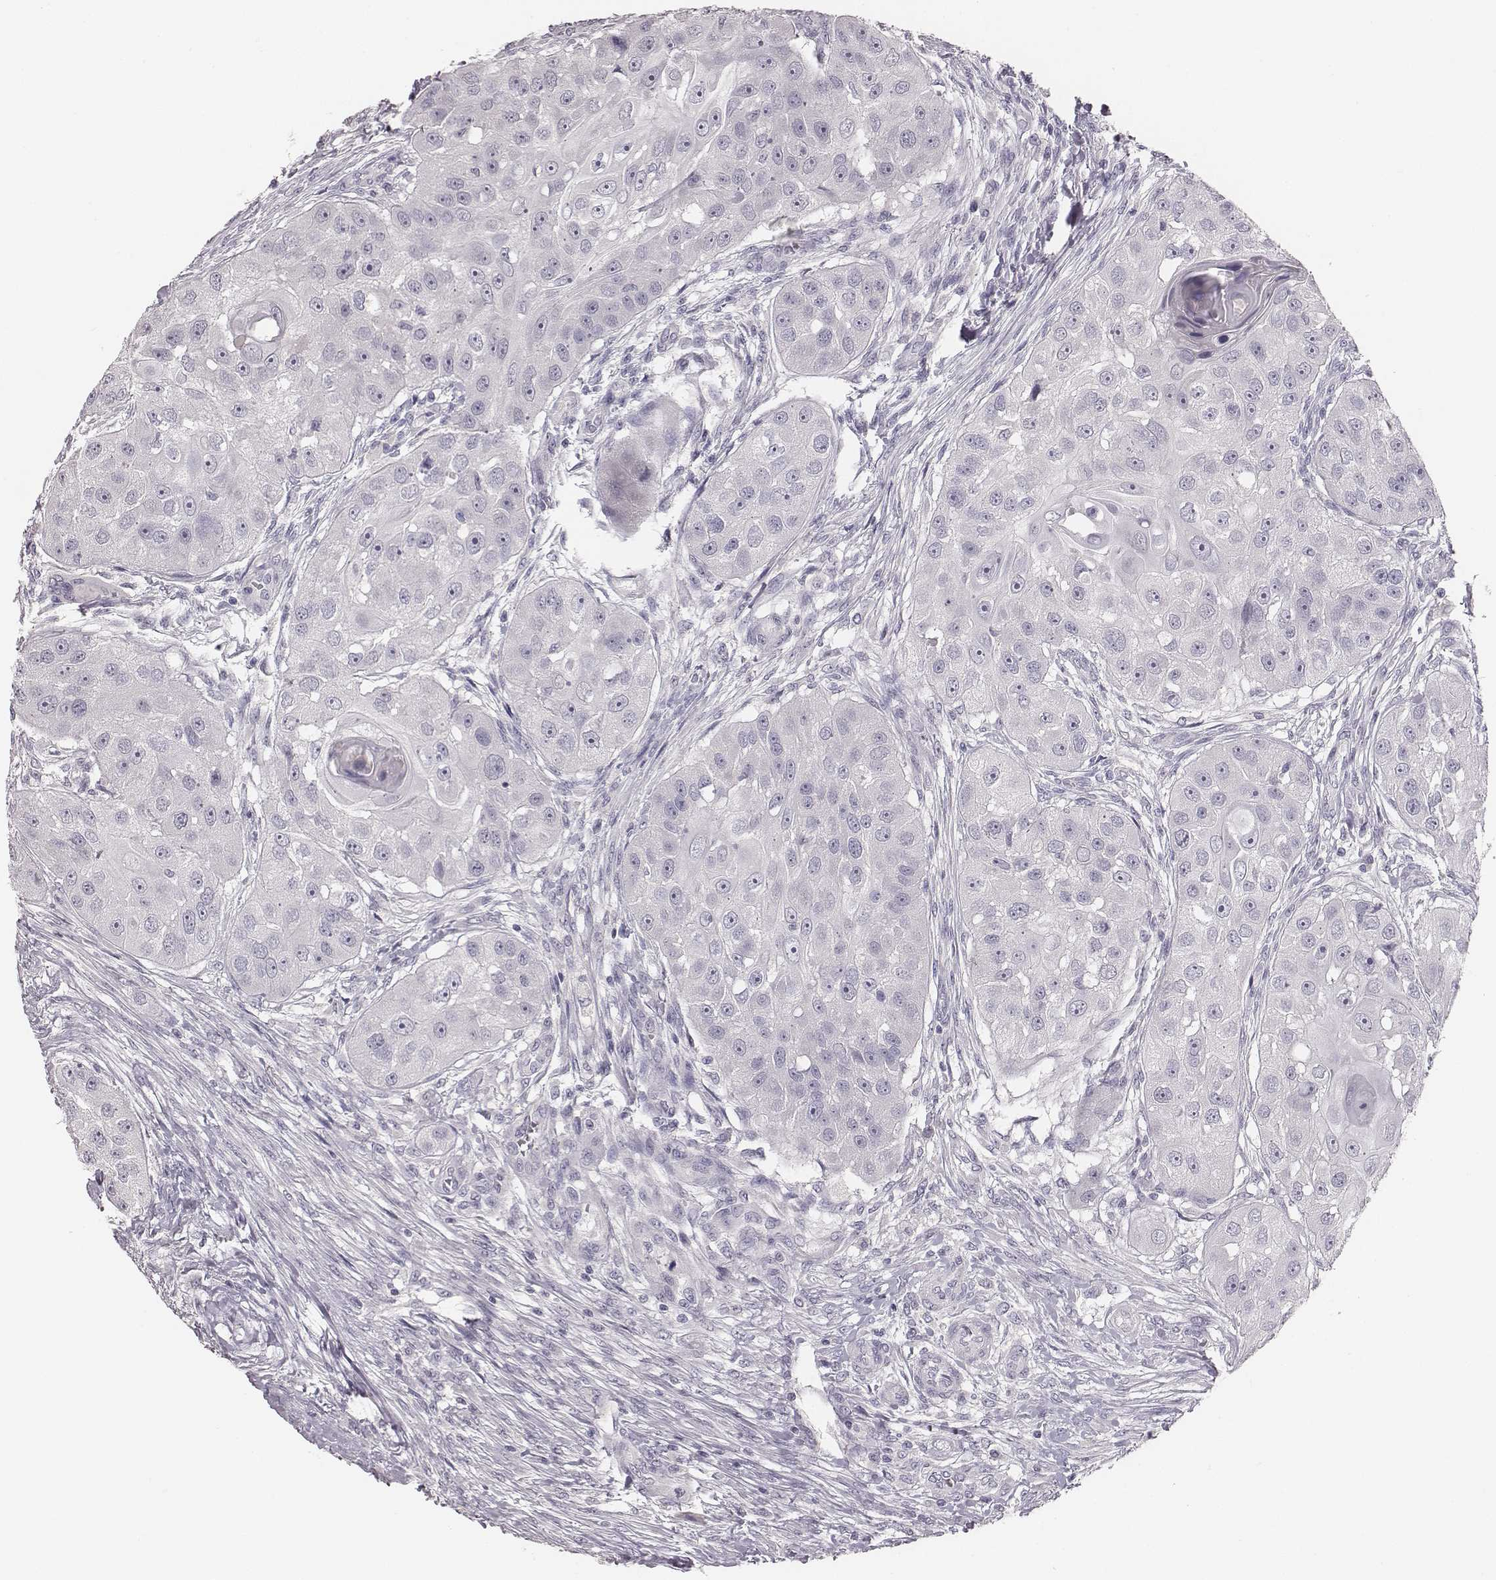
{"staining": {"intensity": "negative", "quantity": "none", "location": "none"}, "tissue": "head and neck cancer", "cell_type": "Tumor cells", "image_type": "cancer", "snomed": [{"axis": "morphology", "description": "Squamous cell carcinoma, NOS"}, {"axis": "topography", "description": "Head-Neck"}], "caption": "A high-resolution photomicrograph shows IHC staining of head and neck cancer, which displays no significant staining in tumor cells.", "gene": "MYH6", "patient": {"sex": "male", "age": 51}}